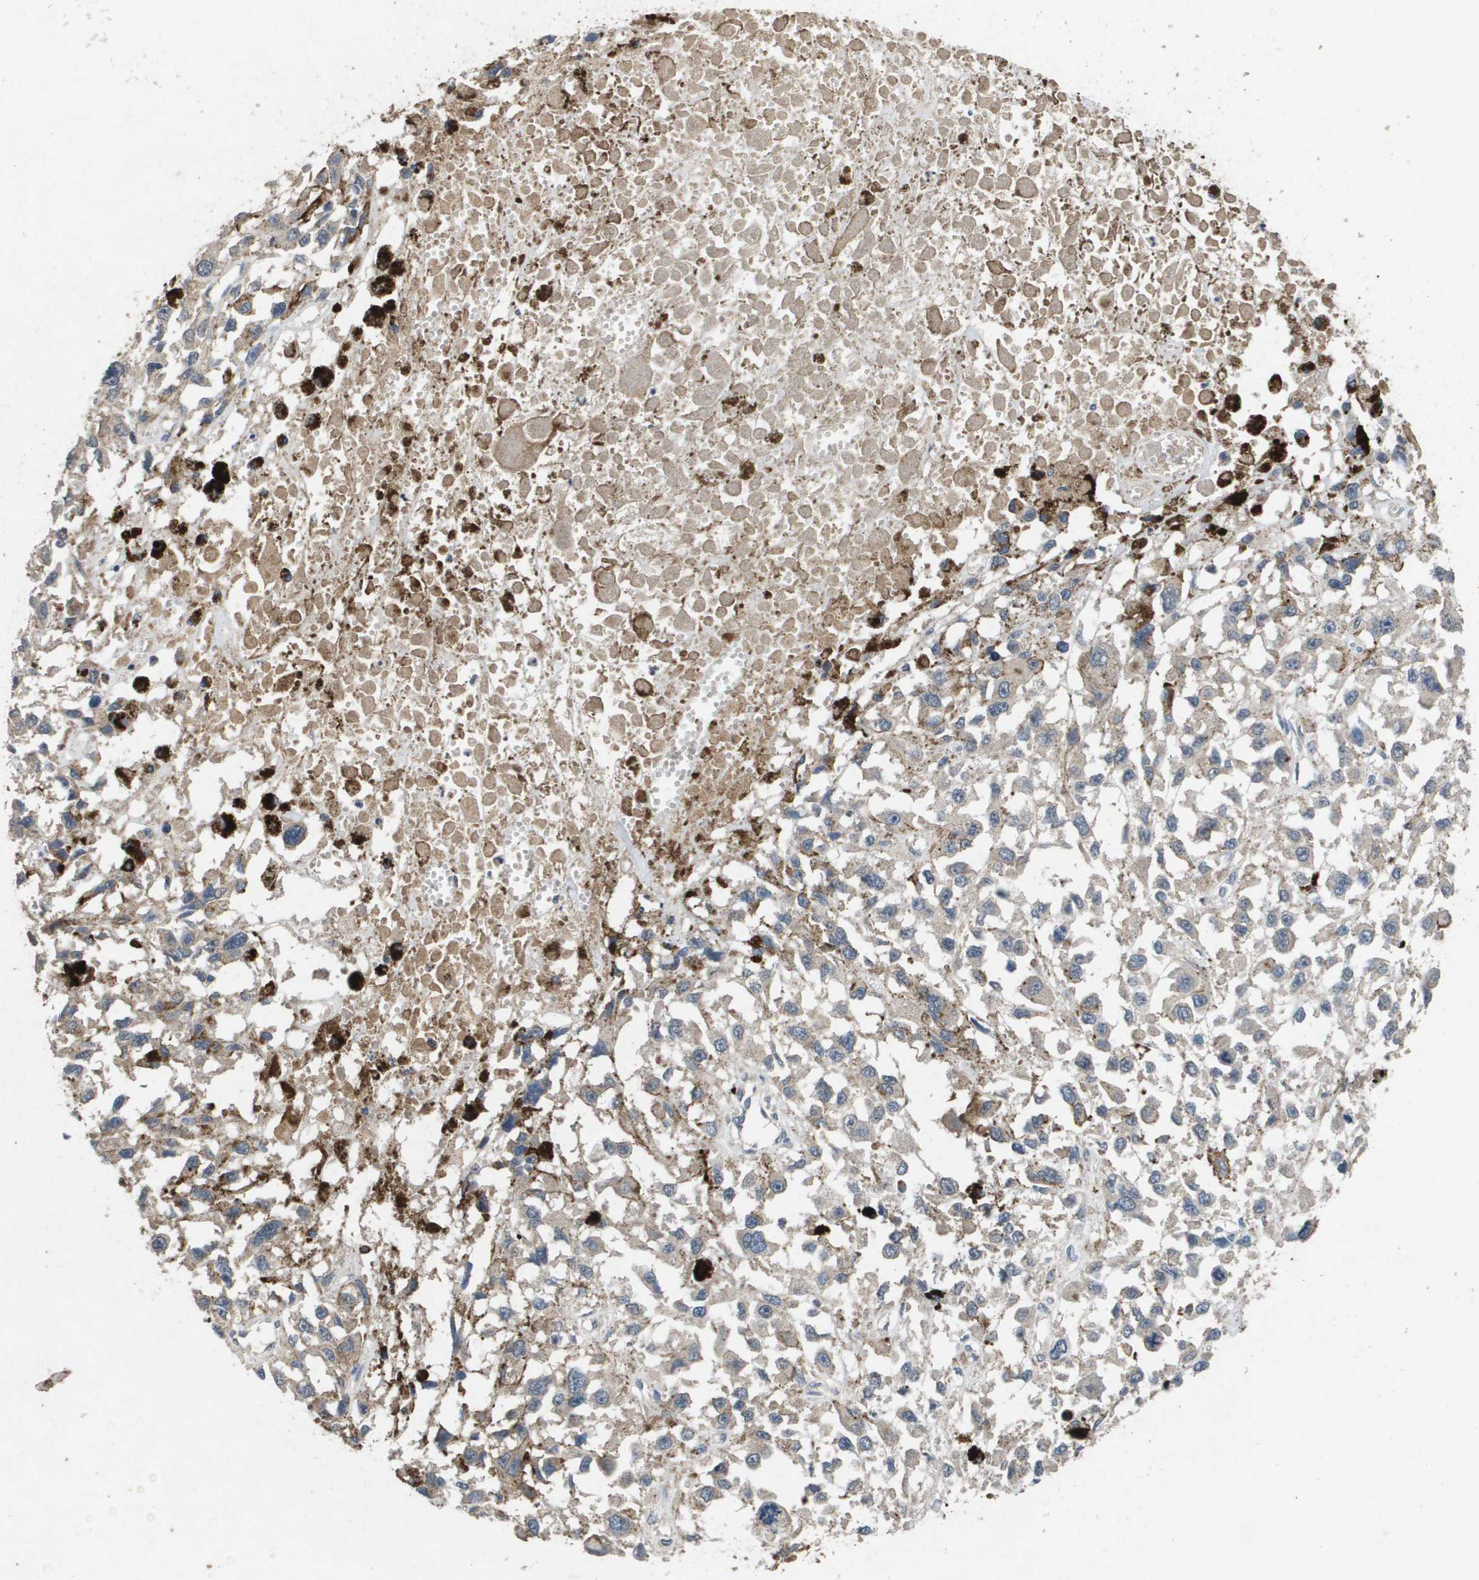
{"staining": {"intensity": "weak", "quantity": "<25%", "location": "cytoplasmic/membranous"}, "tissue": "melanoma", "cell_type": "Tumor cells", "image_type": "cancer", "snomed": [{"axis": "morphology", "description": "Malignant melanoma, Metastatic site"}, {"axis": "topography", "description": "Lymph node"}], "caption": "IHC of melanoma displays no staining in tumor cells.", "gene": "PROC", "patient": {"sex": "male", "age": 59}}